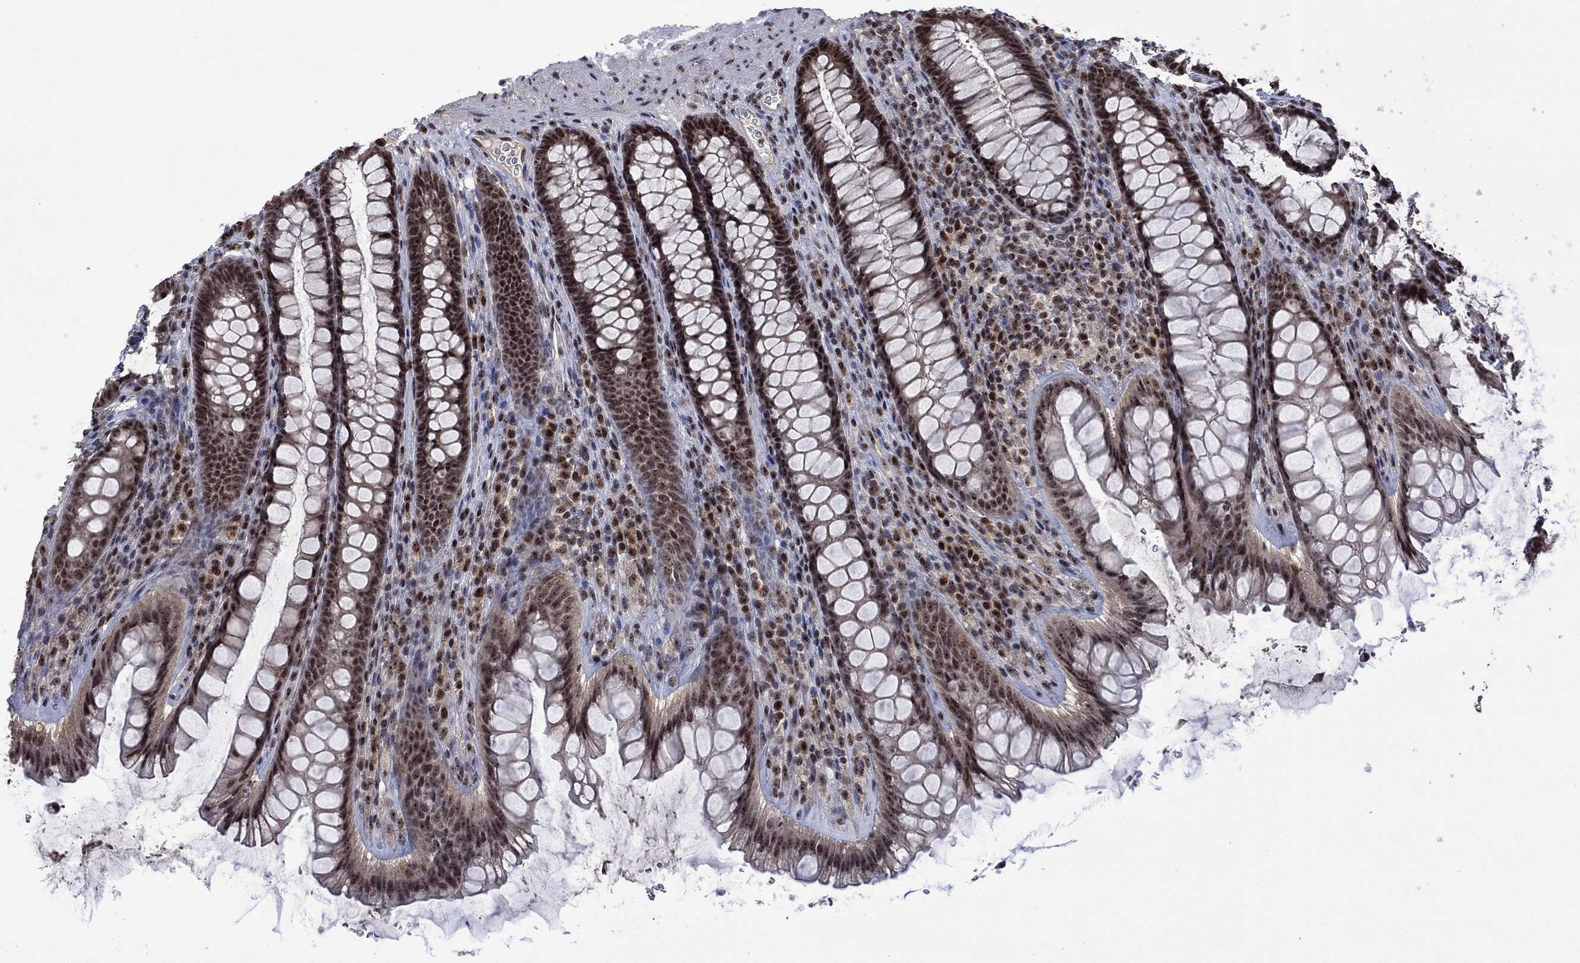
{"staining": {"intensity": "moderate", "quantity": "<25%", "location": "nuclear"}, "tissue": "rectum", "cell_type": "Glandular cells", "image_type": "normal", "snomed": [{"axis": "morphology", "description": "Normal tissue, NOS"}, {"axis": "topography", "description": "Rectum"}], "caption": "Immunohistochemistry (IHC) staining of unremarkable rectum, which demonstrates low levels of moderate nuclear positivity in approximately <25% of glandular cells indicating moderate nuclear protein positivity. The staining was performed using DAB (3,3'-diaminobenzidine) (brown) for protein detection and nuclei were counterstained in hematoxylin (blue).", "gene": "FBLL1", "patient": {"sex": "male", "age": 72}}